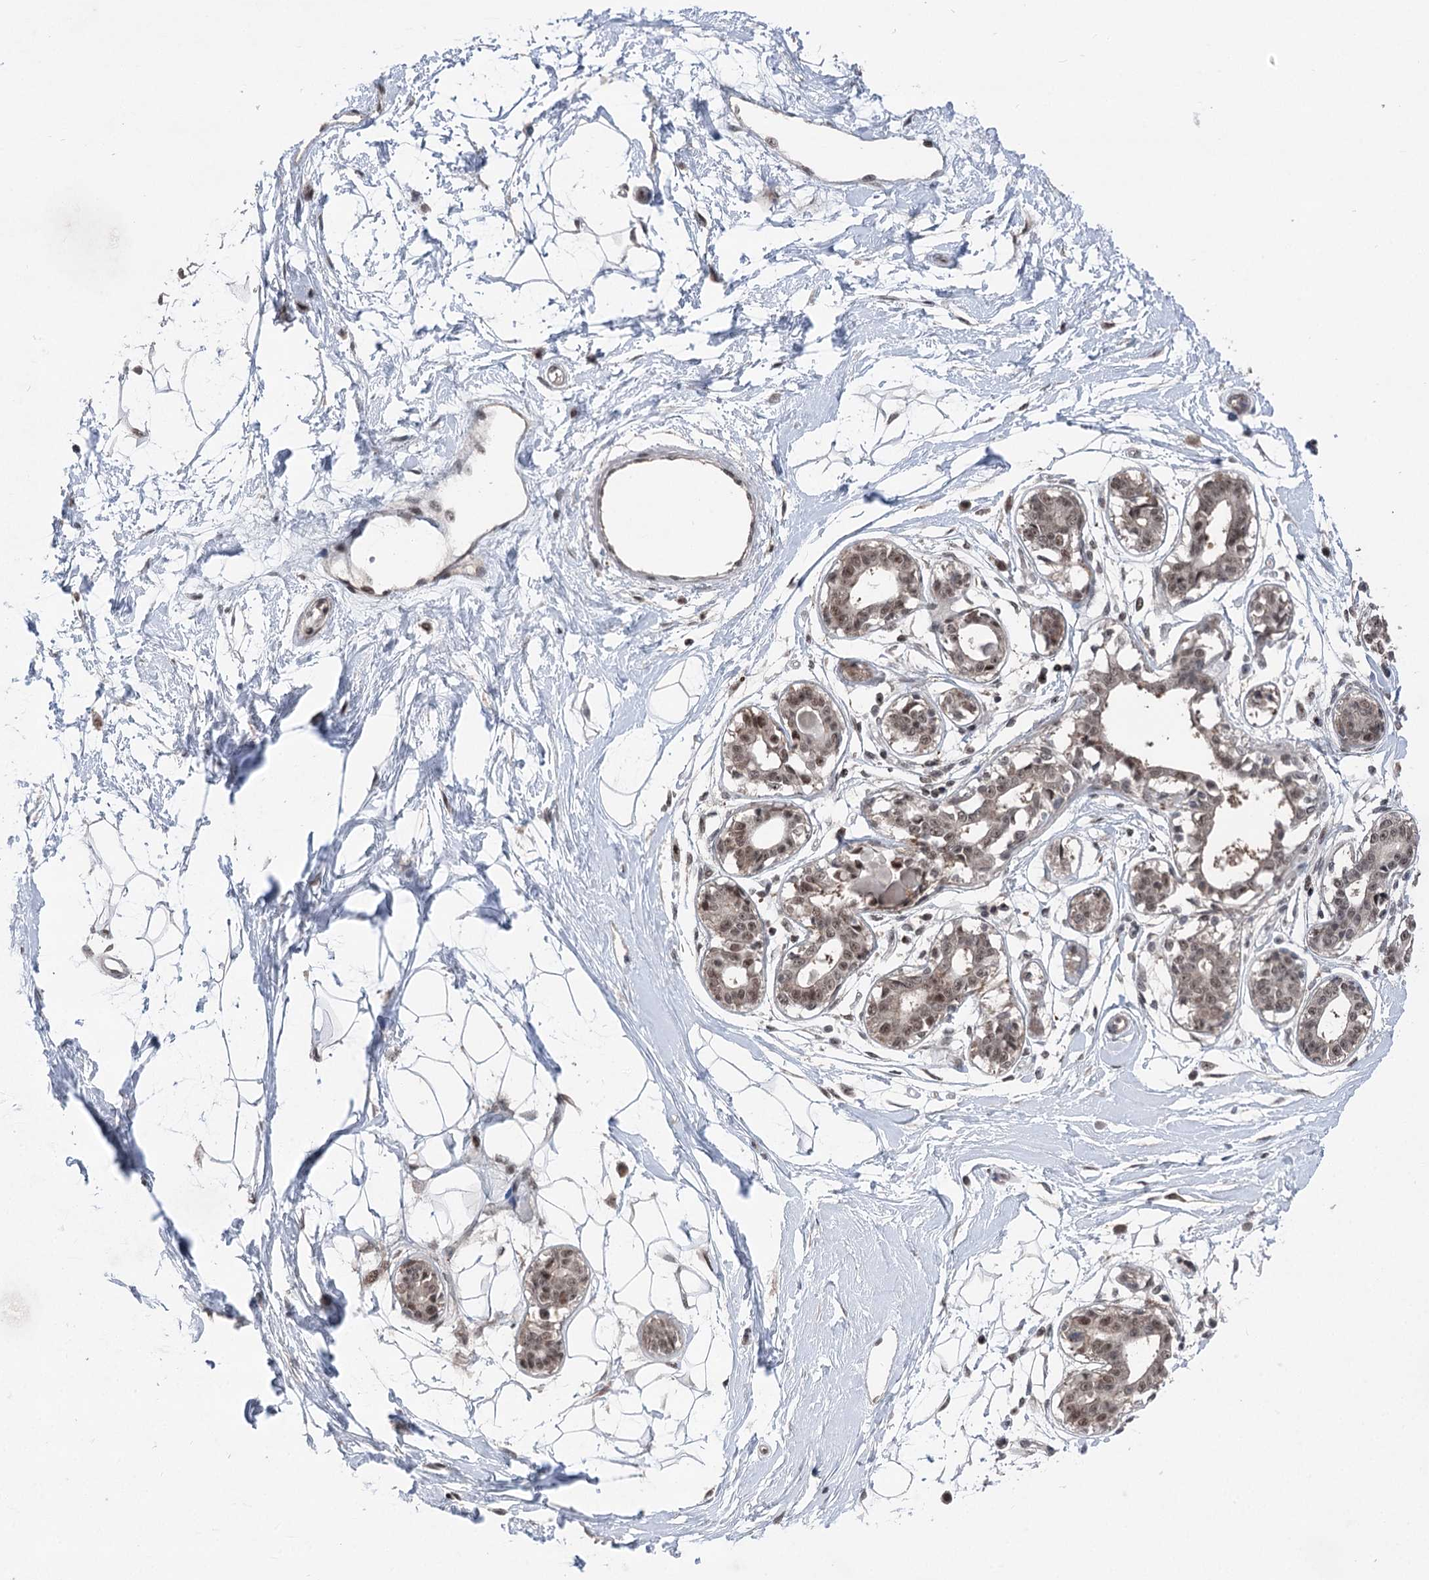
{"staining": {"intensity": "weak", "quantity": "25%-75%", "location": "cytoplasmic/membranous"}, "tissue": "breast", "cell_type": "Adipocytes", "image_type": "normal", "snomed": [{"axis": "morphology", "description": "Normal tissue, NOS"}, {"axis": "topography", "description": "Breast"}], "caption": "Immunohistochemical staining of unremarkable human breast exhibits weak cytoplasmic/membranous protein staining in about 25%-75% of adipocytes.", "gene": "CCSER2", "patient": {"sex": "female", "age": 45}}